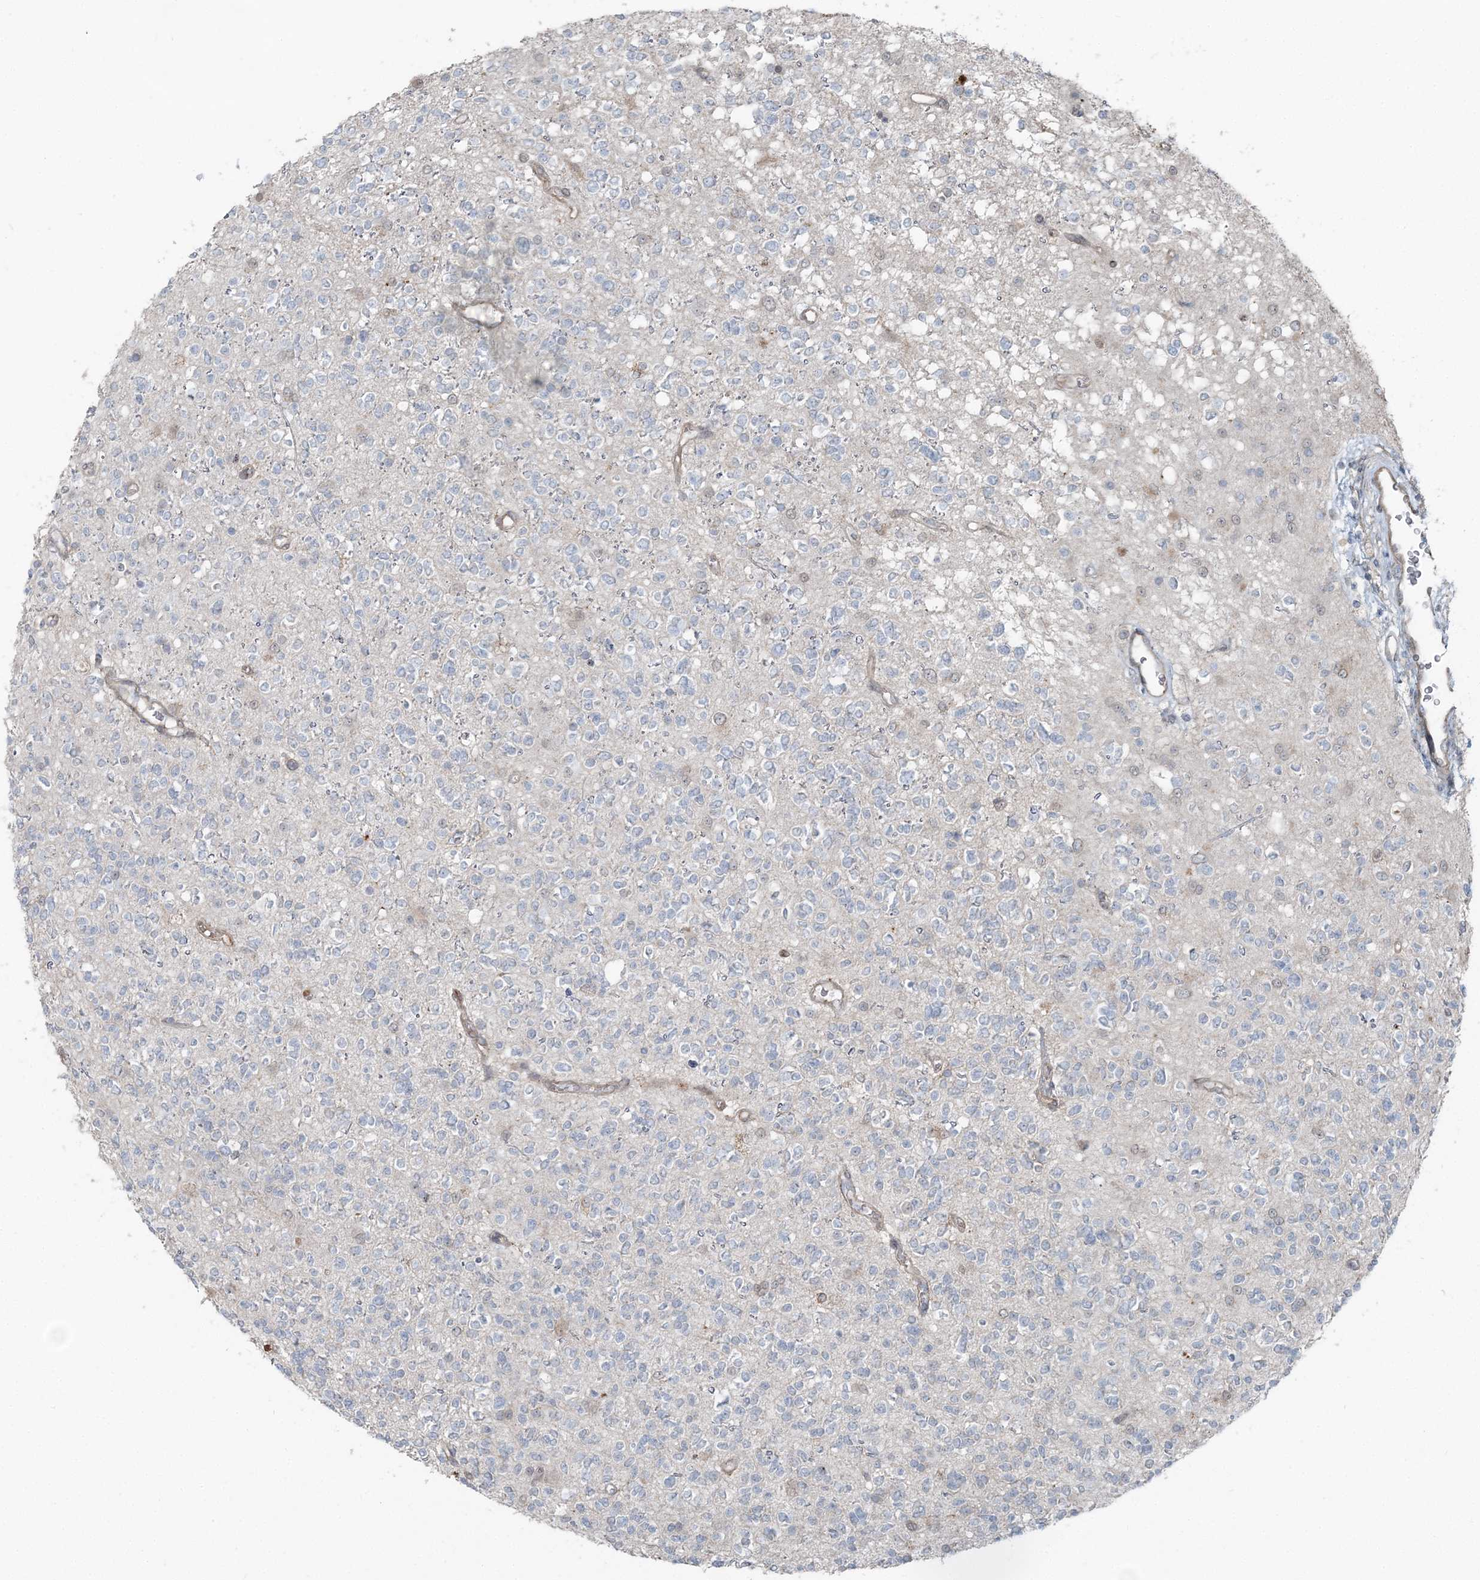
{"staining": {"intensity": "negative", "quantity": "none", "location": "none"}, "tissue": "glioma", "cell_type": "Tumor cells", "image_type": "cancer", "snomed": [{"axis": "morphology", "description": "Glioma, malignant, High grade"}, {"axis": "topography", "description": "Brain"}], "caption": "Micrograph shows no protein positivity in tumor cells of malignant high-grade glioma tissue. (DAB immunohistochemistry, high magnification).", "gene": "FBXL17", "patient": {"sex": "male", "age": 34}}